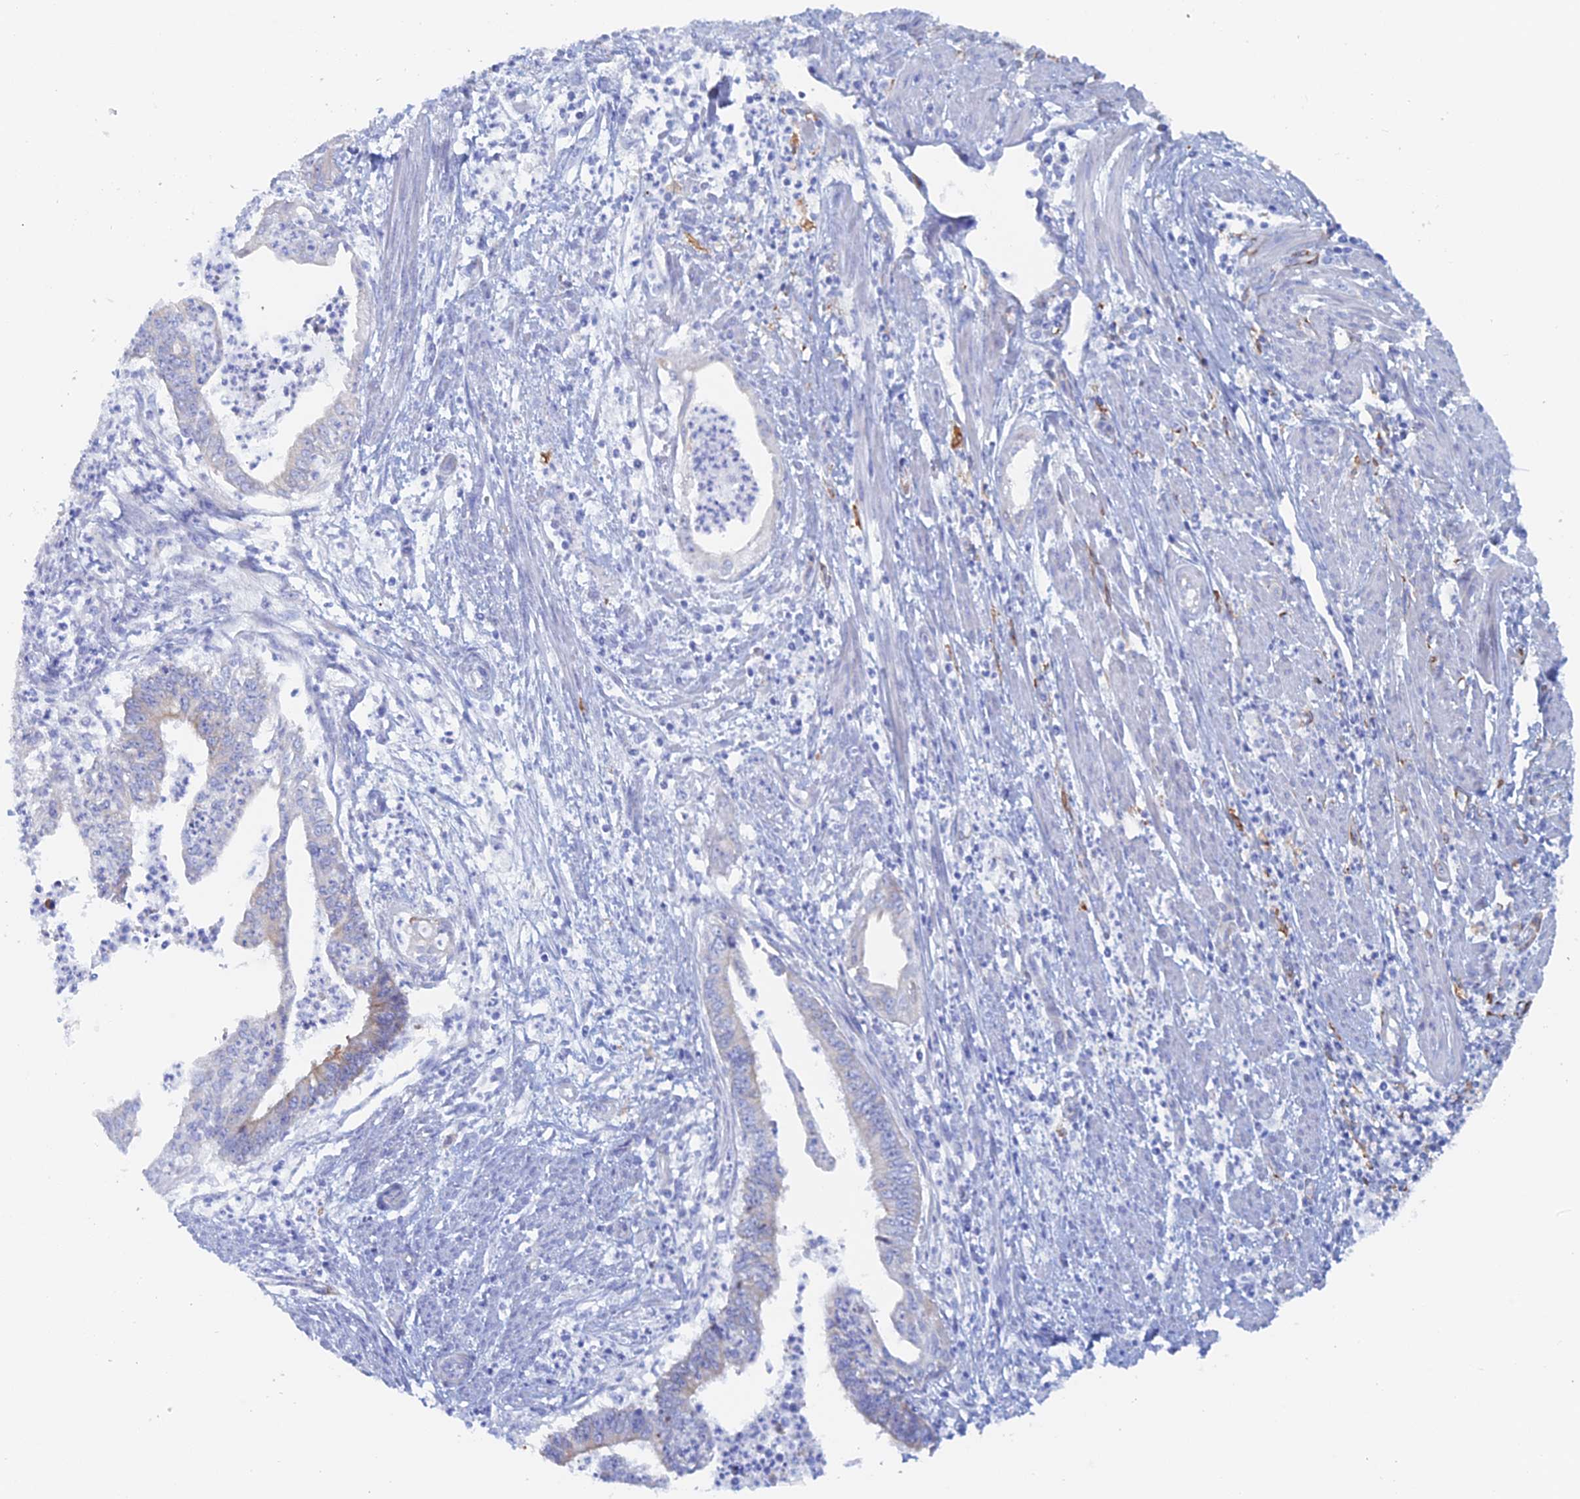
{"staining": {"intensity": "negative", "quantity": "none", "location": "none"}, "tissue": "endometrial cancer", "cell_type": "Tumor cells", "image_type": "cancer", "snomed": [{"axis": "morphology", "description": "Adenocarcinoma, NOS"}, {"axis": "topography", "description": "Endometrium"}], "caption": "Tumor cells show no significant protein expression in endometrial cancer (adenocarcinoma).", "gene": "COG7", "patient": {"sex": "female", "age": 73}}